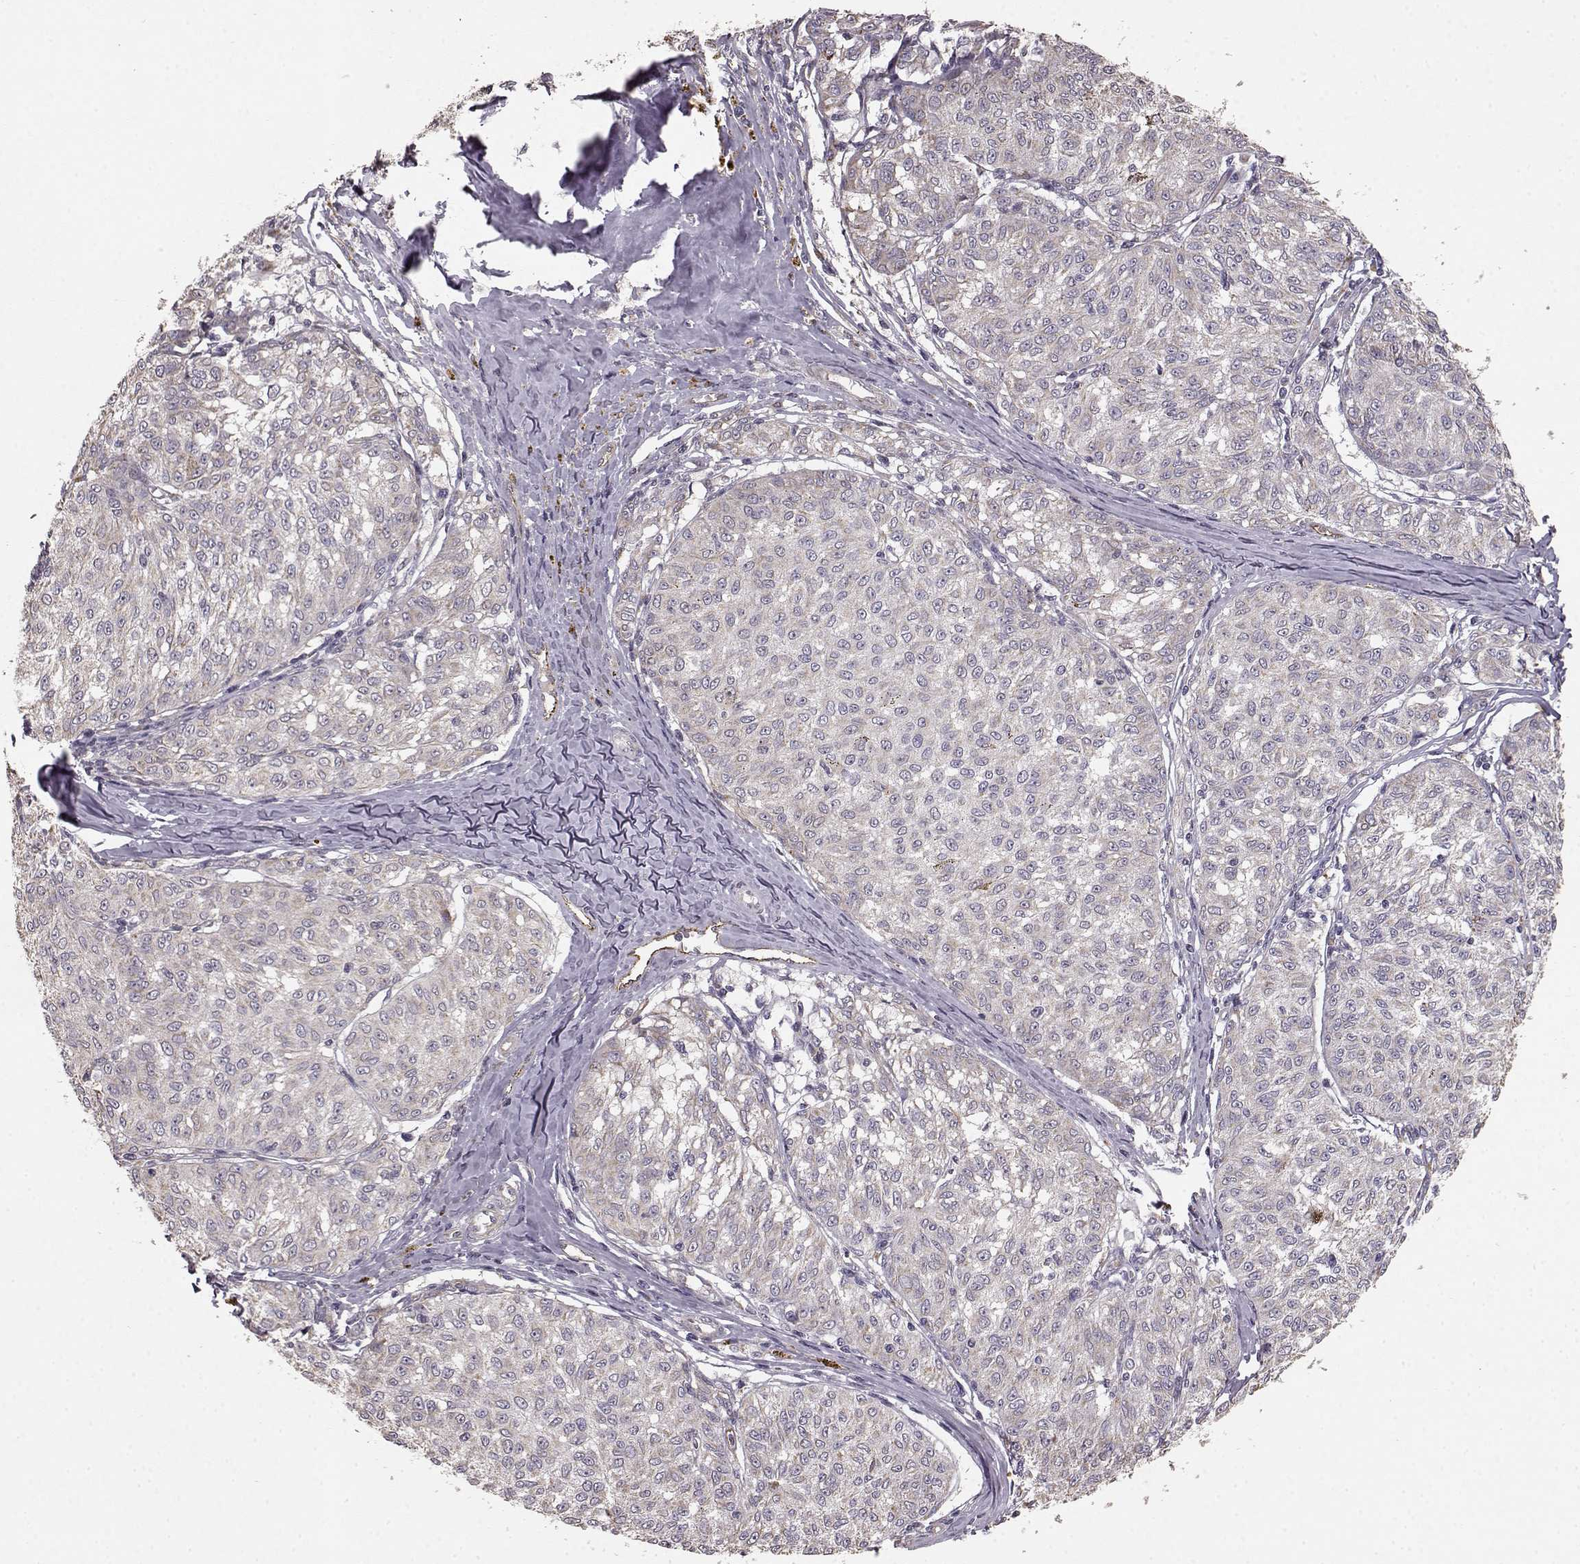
{"staining": {"intensity": "negative", "quantity": "none", "location": "none"}, "tissue": "melanoma", "cell_type": "Tumor cells", "image_type": "cancer", "snomed": [{"axis": "morphology", "description": "Malignant melanoma, NOS"}, {"axis": "topography", "description": "Skin"}], "caption": "Tumor cells are negative for protein expression in human malignant melanoma.", "gene": "BACH2", "patient": {"sex": "female", "age": 72}}